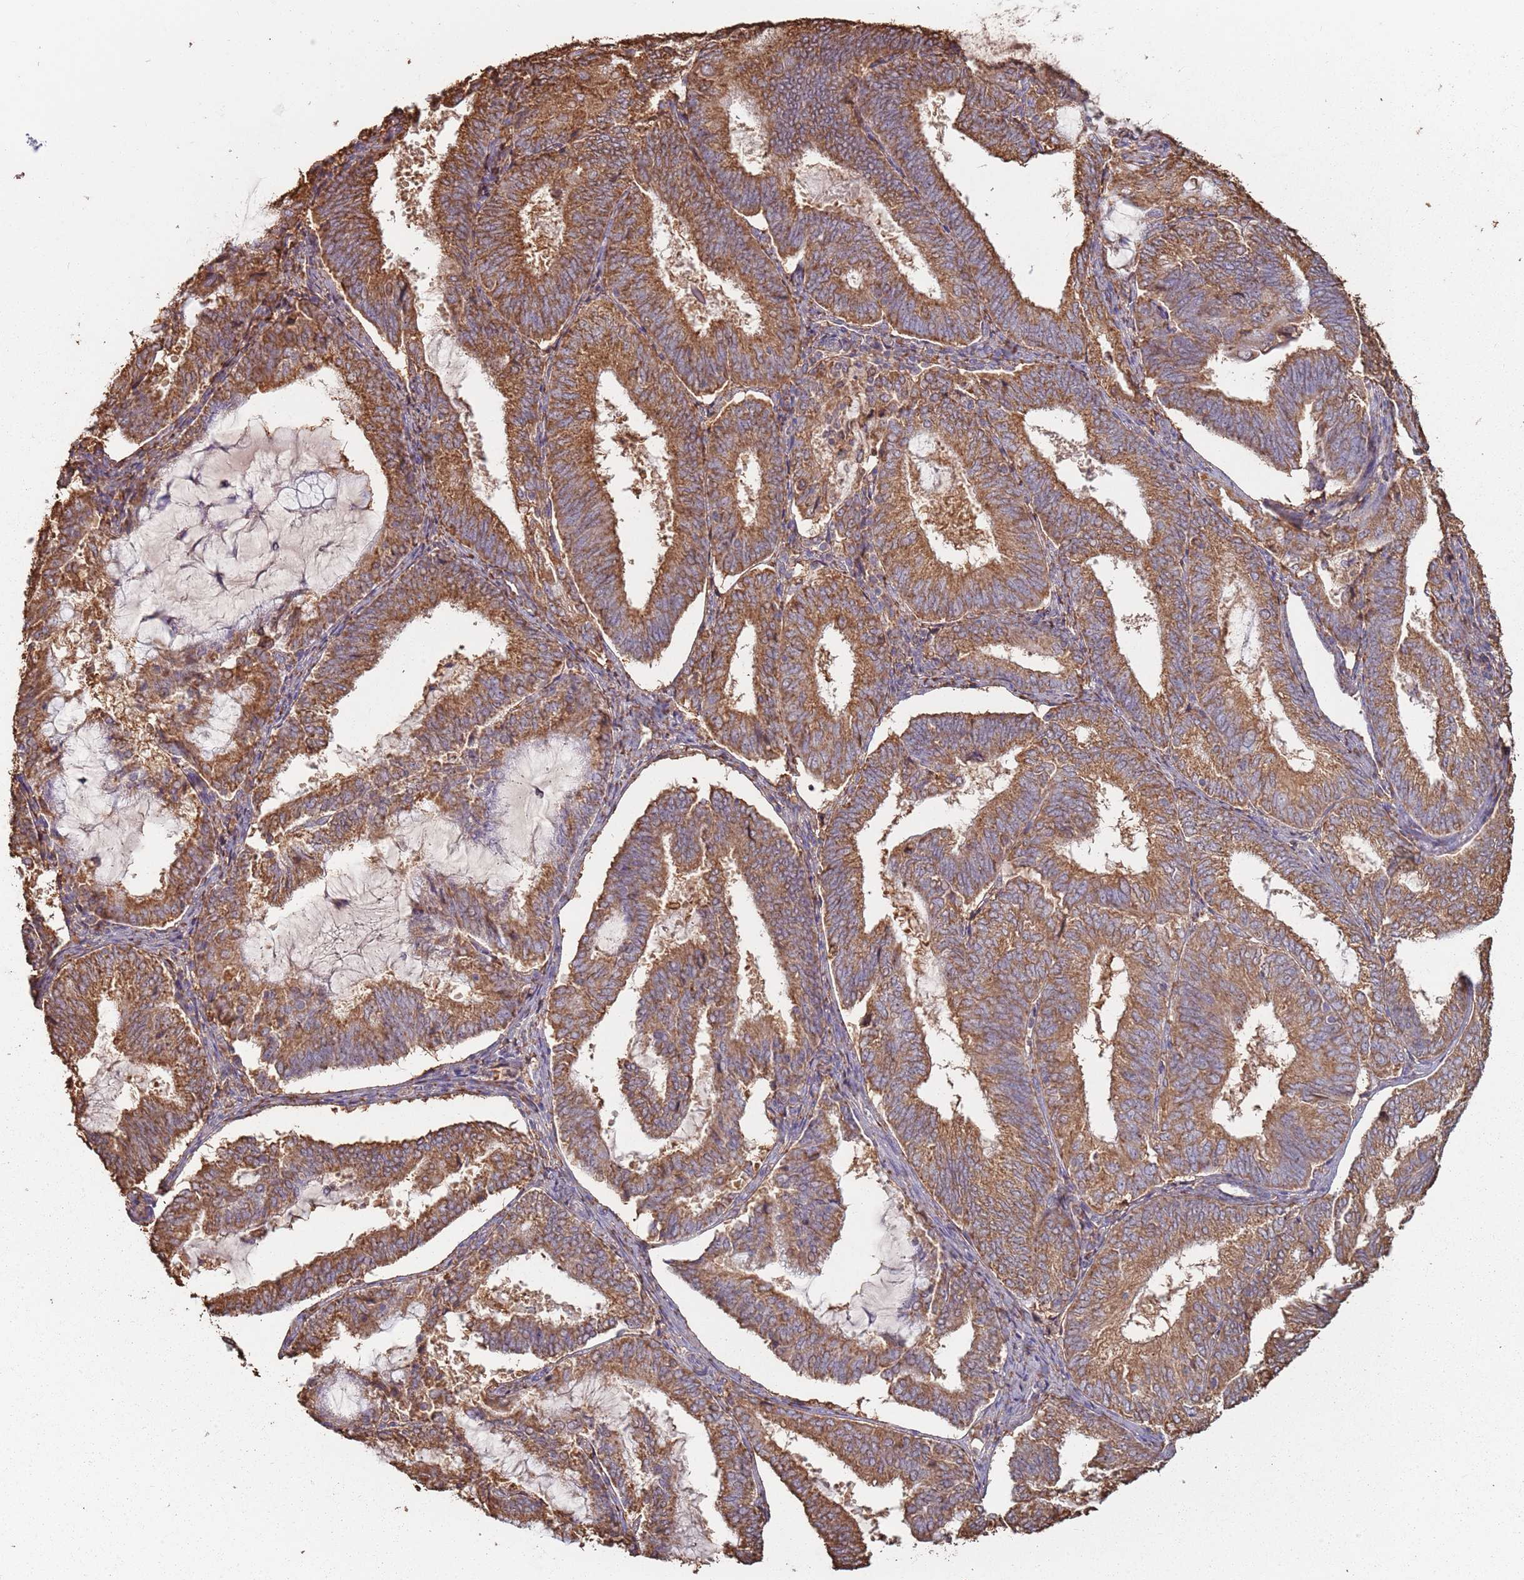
{"staining": {"intensity": "moderate", "quantity": ">75%", "location": "cytoplasmic/membranous"}, "tissue": "endometrial cancer", "cell_type": "Tumor cells", "image_type": "cancer", "snomed": [{"axis": "morphology", "description": "Adenocarcinoma, NOS"}, {"axis": "topography", "description": "Endometrium"}], "caption": "Tumor cells show medium levels of moderate cytoplasmic/membranous positivity in approximately >75% of cells in endometrial adenocarcinoma. The staining was performed using DAB, with brown indicating positive protein expression. Nuclei are stained blue with hematoxylin.", "gene": "ATOSB", "patient": {"sex": "female", "age": 81}}